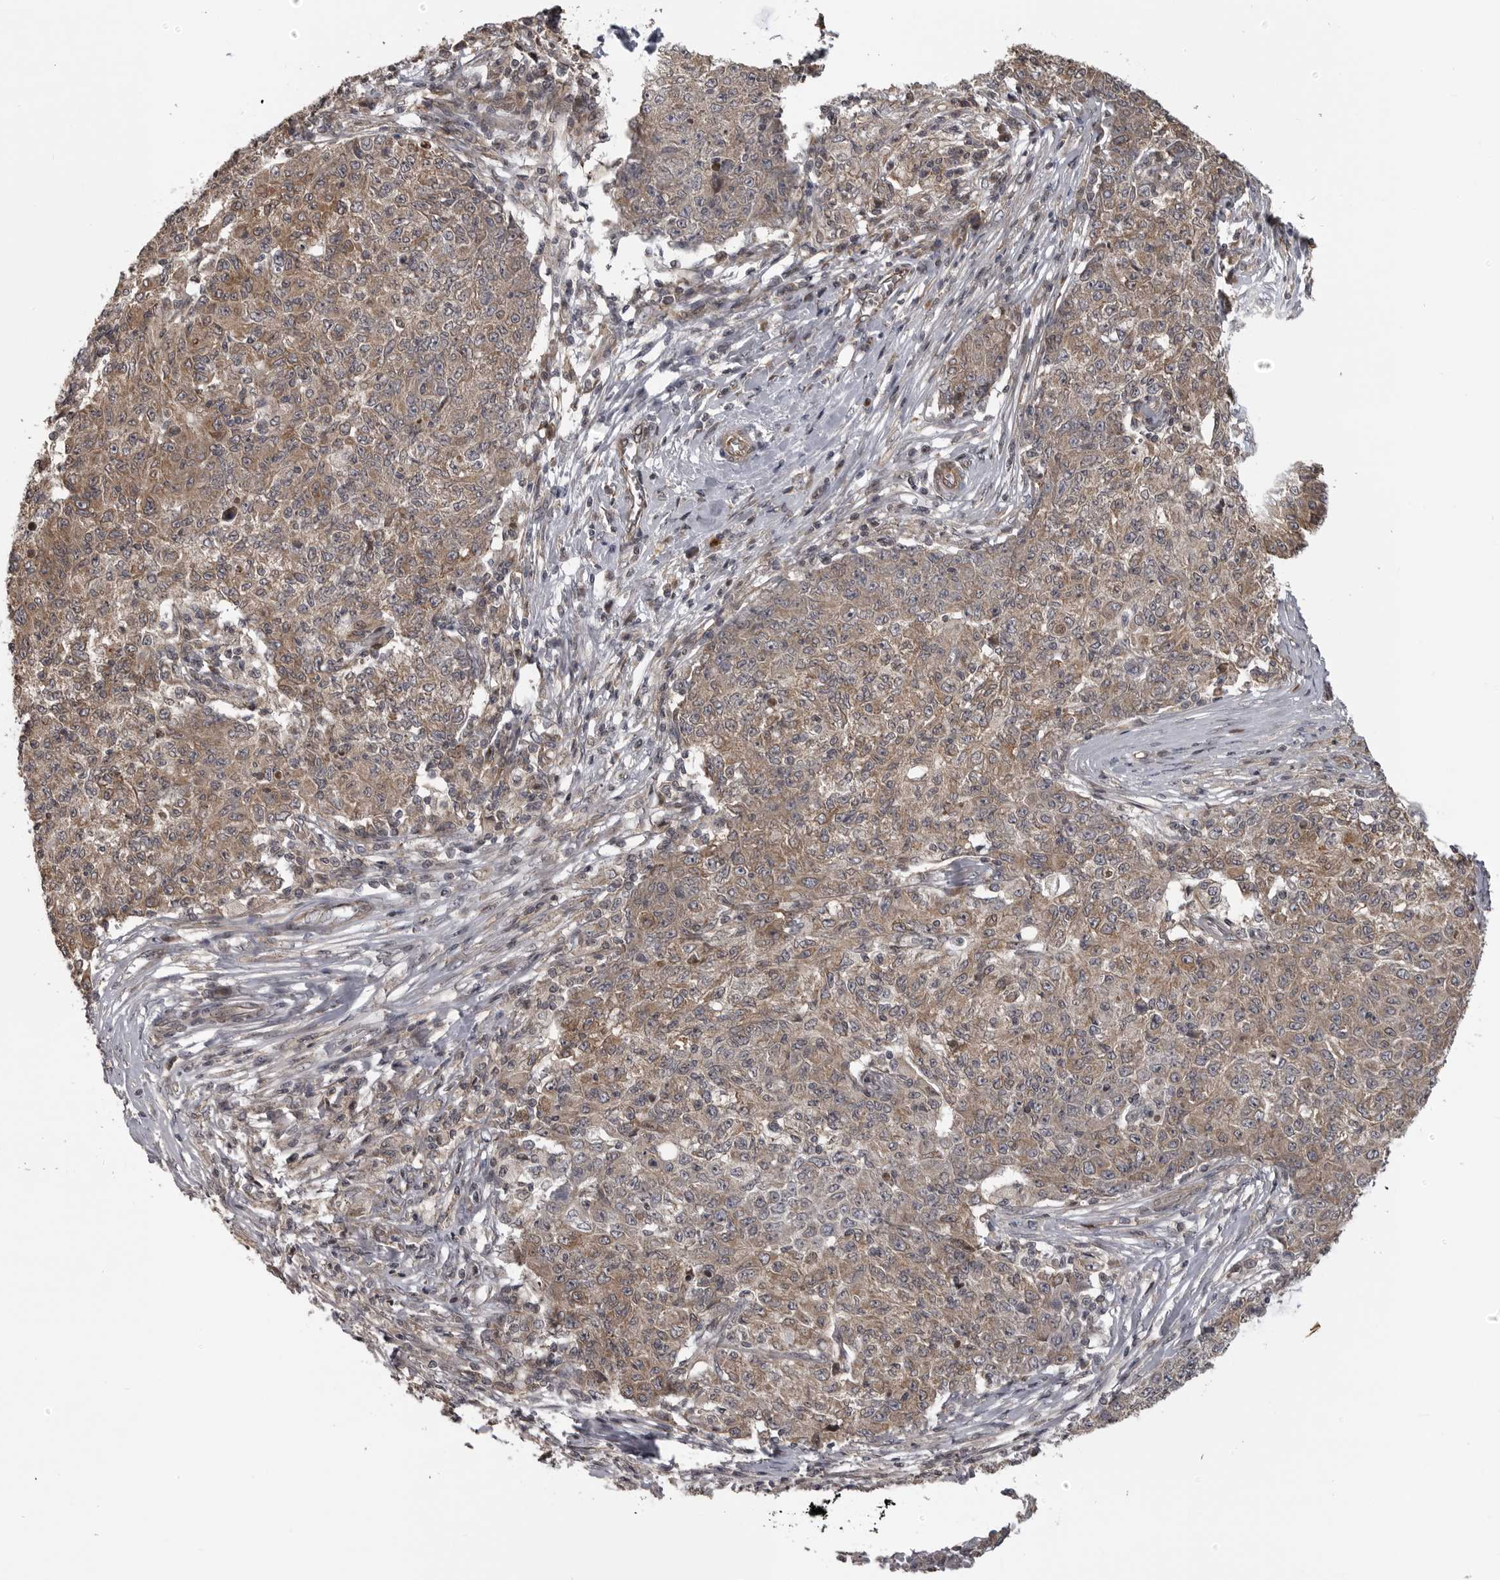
{"staining": {"intensity": "weak", "quantity": ">75%", "location": "cytoplasmic/membranous"}, "tissue": "ovarian cancer", "cell_type": "Tumor cells", "image_type": "cancer", "snomed": [{"axis": "morphology", "description": "Carcinoma, endometroid"}, {"axis": "topography", "description": "Ovary"}], "caption": "Immunohistochemical staining of human ovarian endometroid carcinoma shows weak cytoplasmic/membranous protein expression in about >75% of tumor cells. (DAB = brown stain, brightfield microscopy at high magnification).", "gene": "ZNRF1", "patient": {"sex": "female", "age": 42}}